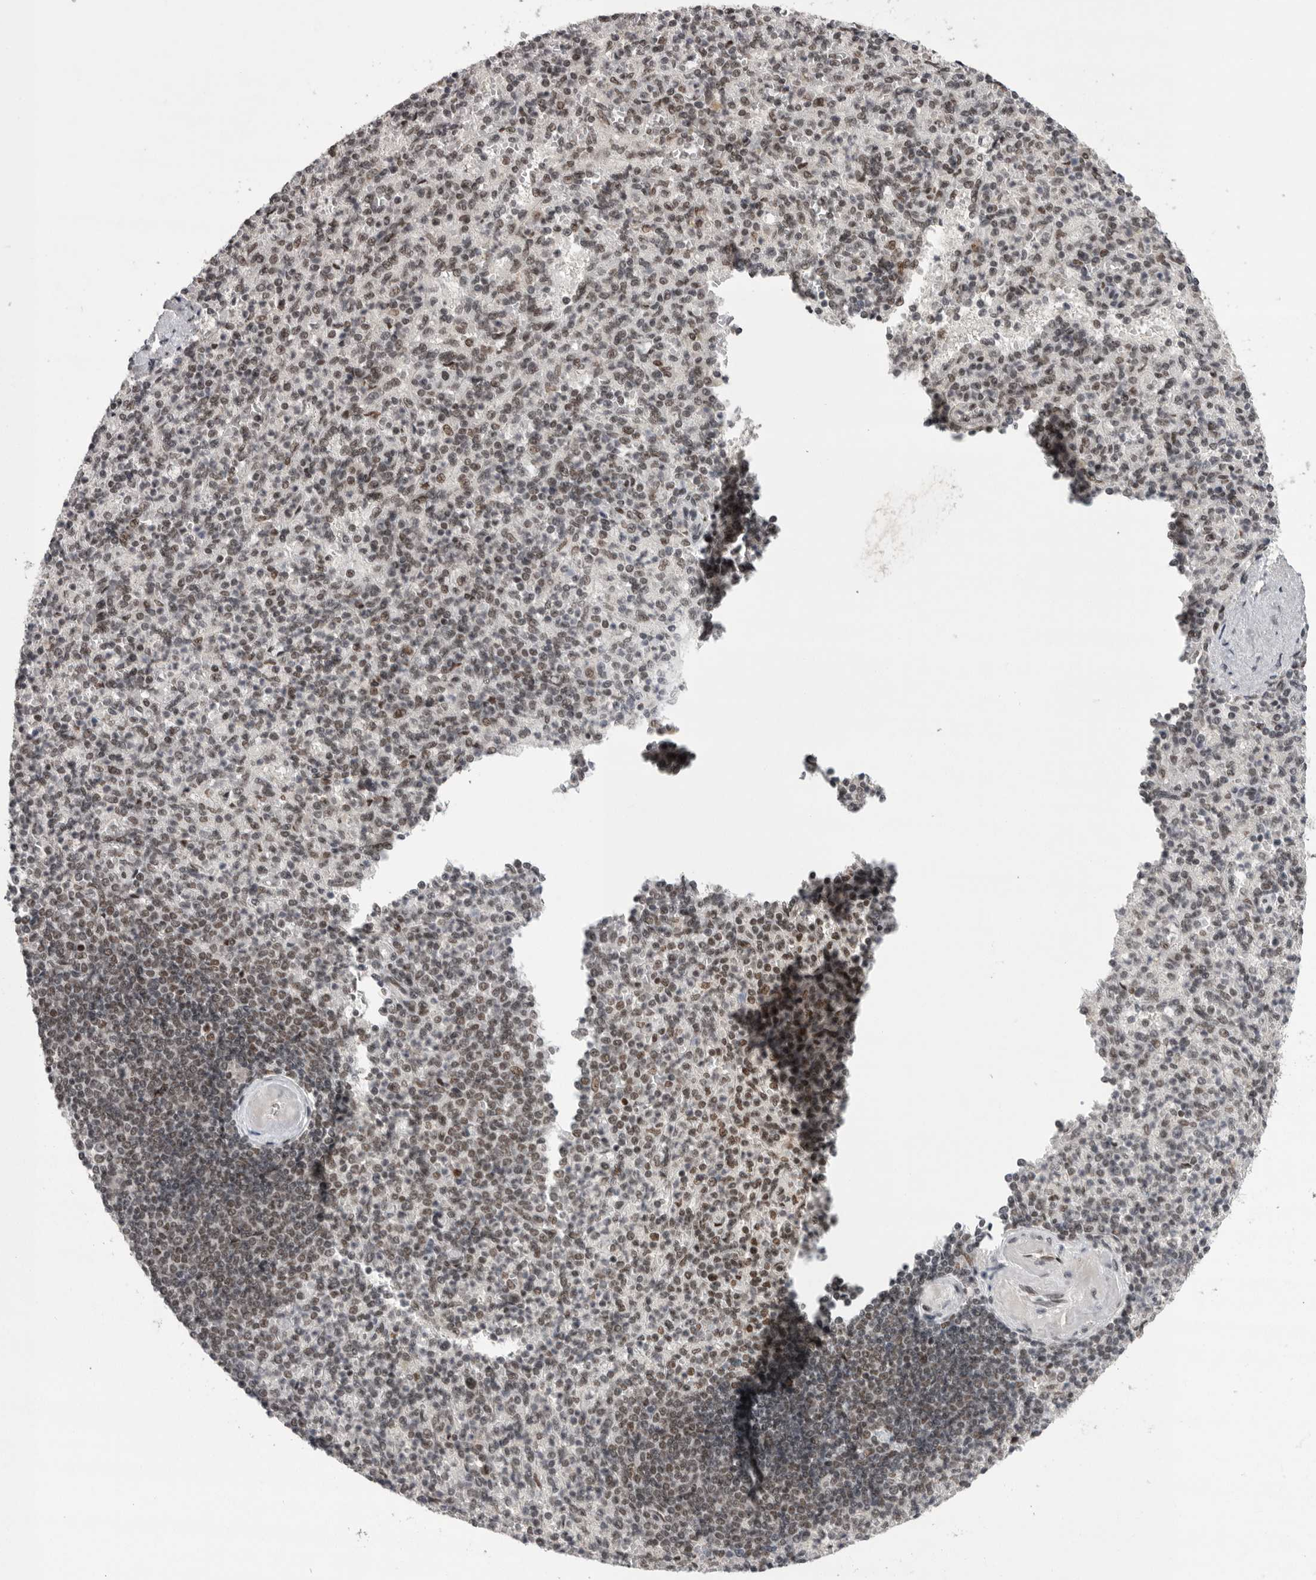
{"staining": {"intensity": "weak", "quantity": "25%-75%", "location": "nuclear"}, "tissue": "spleen", "cell_type": "Cells in red pulp", "image_type": "normal", "snomed": [{"axis": "morphology", "description": "Normal tissue, NOS"}, {"axis": "topography", "description": "Spleen"}], "caption": "The image demonstrates immunohistochemical staining of normal spleen. There is weak nuclear positivity is identified in approximately 25%-75% of cells in red pulp.", "gene": "POU5F1", "patient": {"sex": "female", "age": 74}}